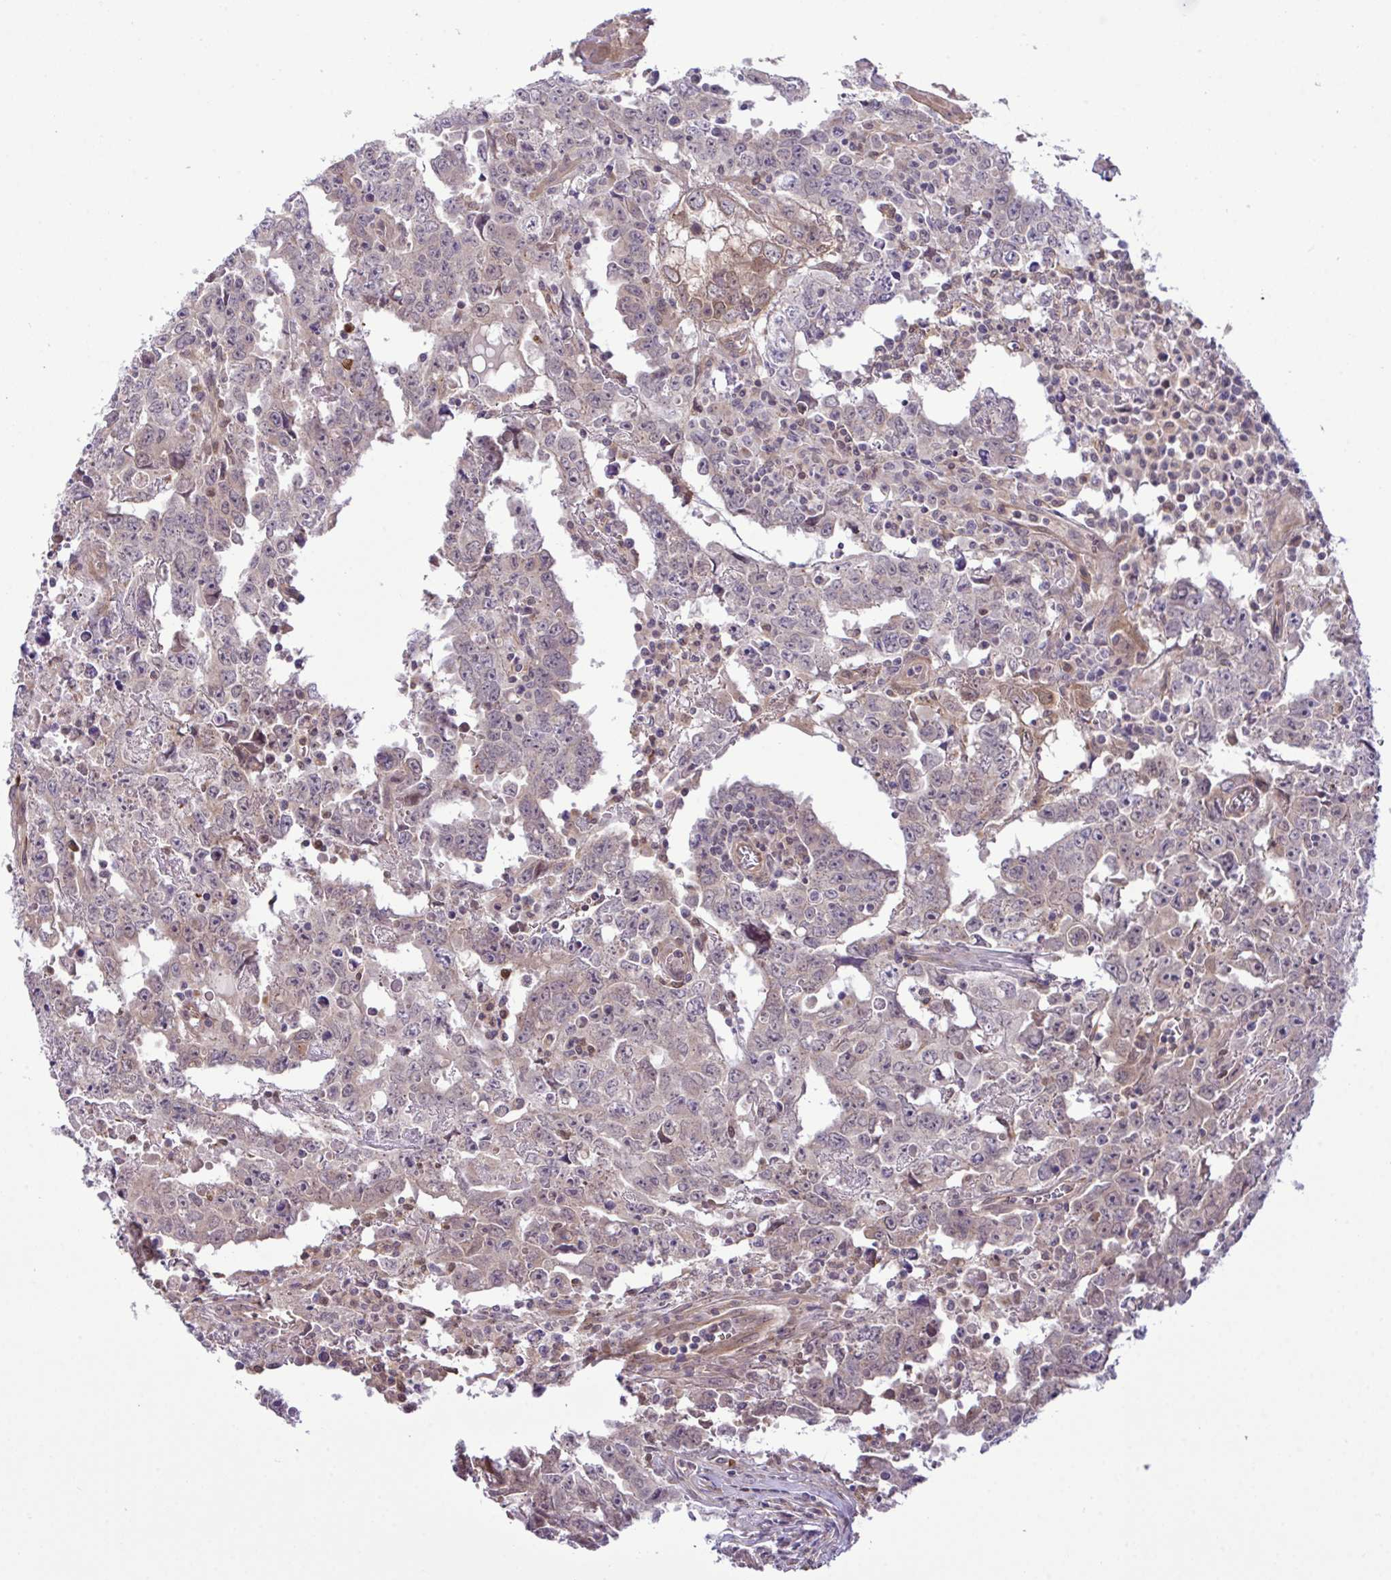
{"staining": {"intensity": "weak", "quantity": "<25%", "location": "cytoplasmic/membranous"}, "tissue": "testis cancer", "cell_type": "Tumor cells", "image_type": "cancer", "snomed": [{"axis": "morphology", "description": "Carcinoma, Embryonal, NOS"}, {"axis": "topography", "description": "Testis"}], "caption": "Immunohistochemical staining of testis cancer displays no significant staining in tumor cells. (DAB (3,3'-diaminobenzidine) IHC visualized using brightfield microscopy, high magnification).", "gene": "CMPK1", "patient": {"sex": "male", "age": 22}}